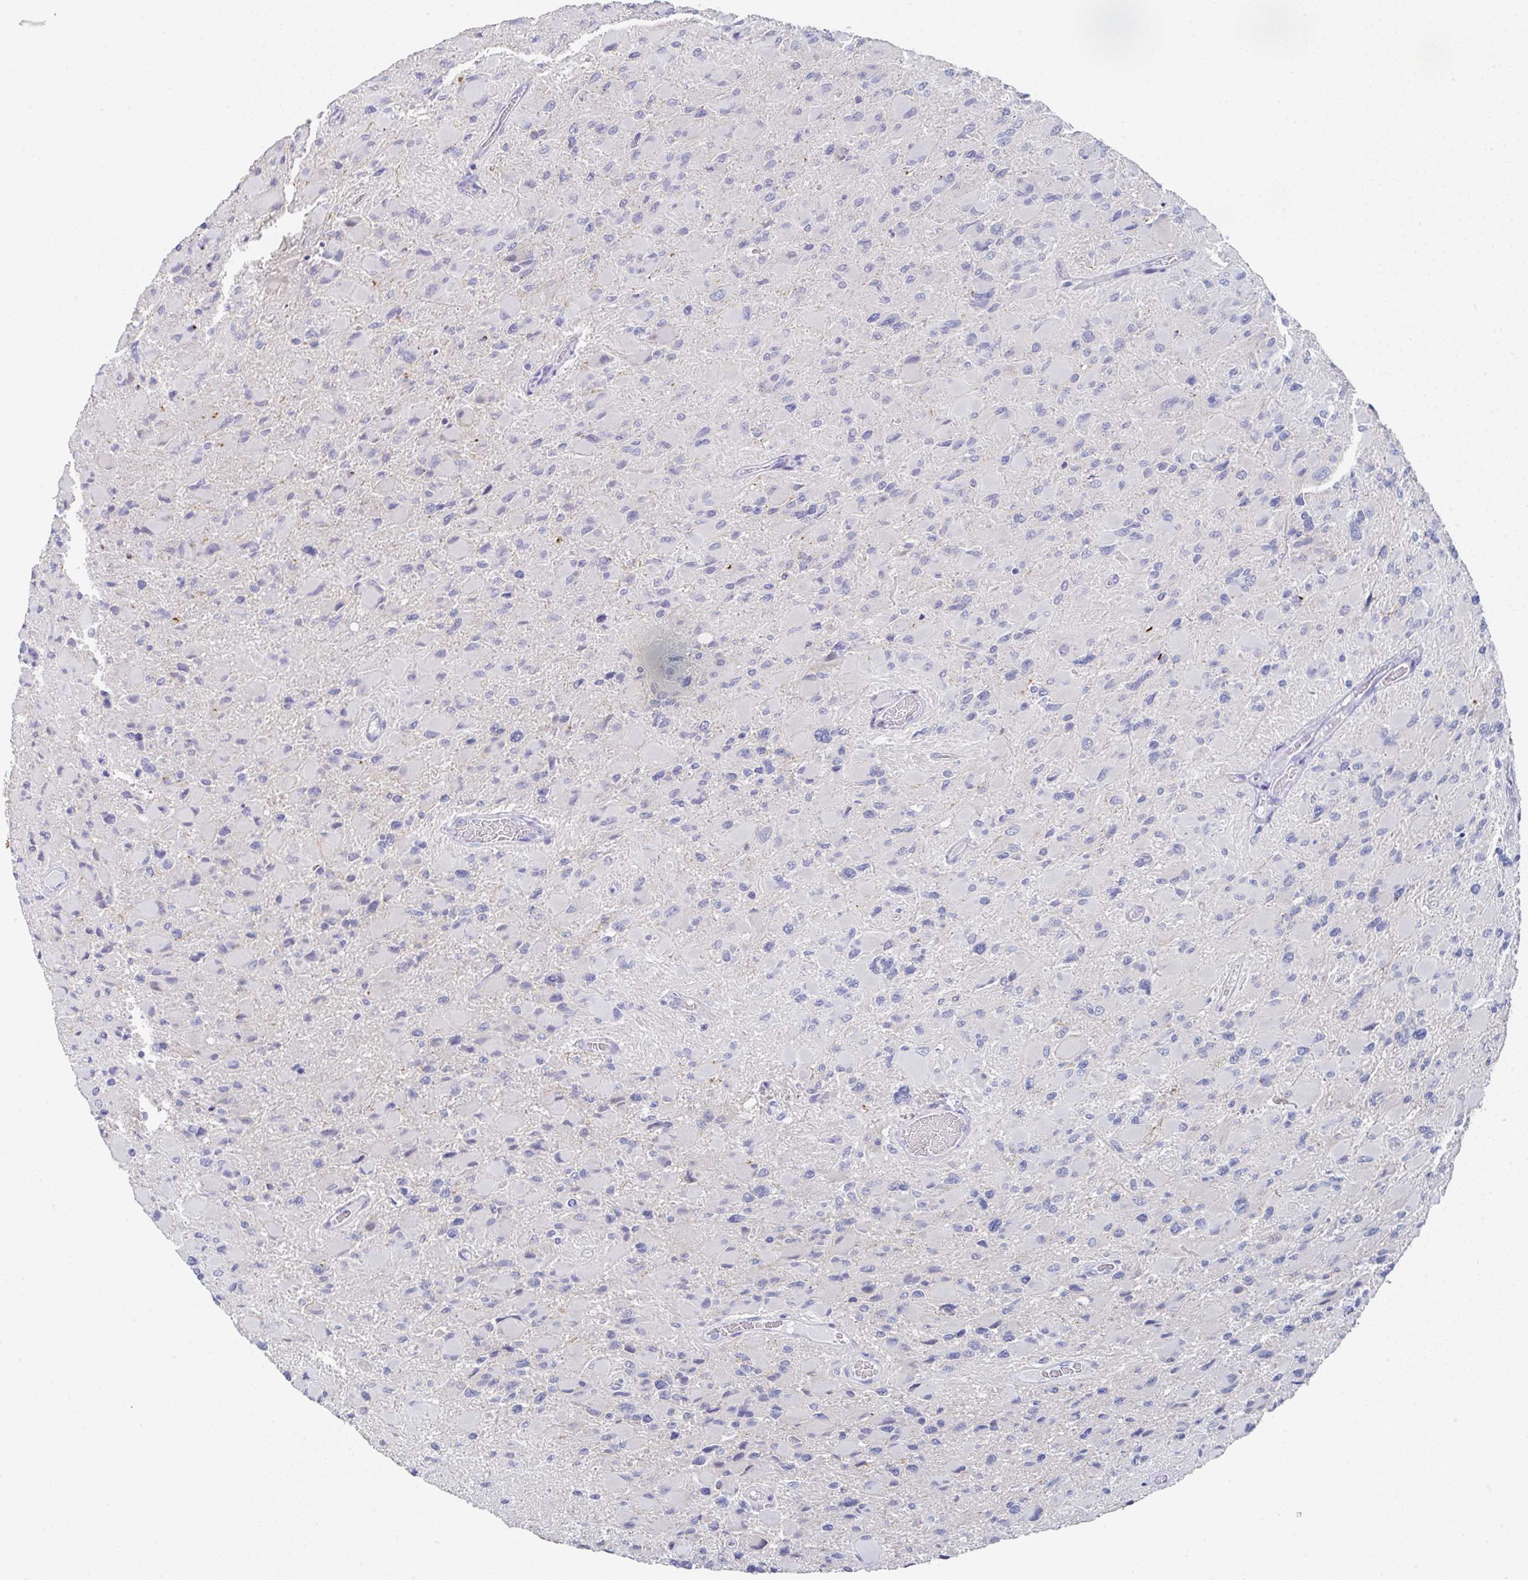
{"staining": {"intensity": "negative", "quantity": "none", "location": "none"}, "tissue": "glioma", "cell_type": "Tumor cells", "image_type": "cancer", "snomed": [{"axis": "morphology", "description": "Glioma, malignant, High grade"}, {"axis": "topography", "description": "Cerebral cortex"}], "caption": "Micrograph shows no significant protein staining in tumor cells of malignant glioma (high-grade). (Immunohistochemistry (ihc), brightfield microscopy, high magnification).", "gene": "TNFRSF8", "patient": {"sex": "female", "age": 36}}